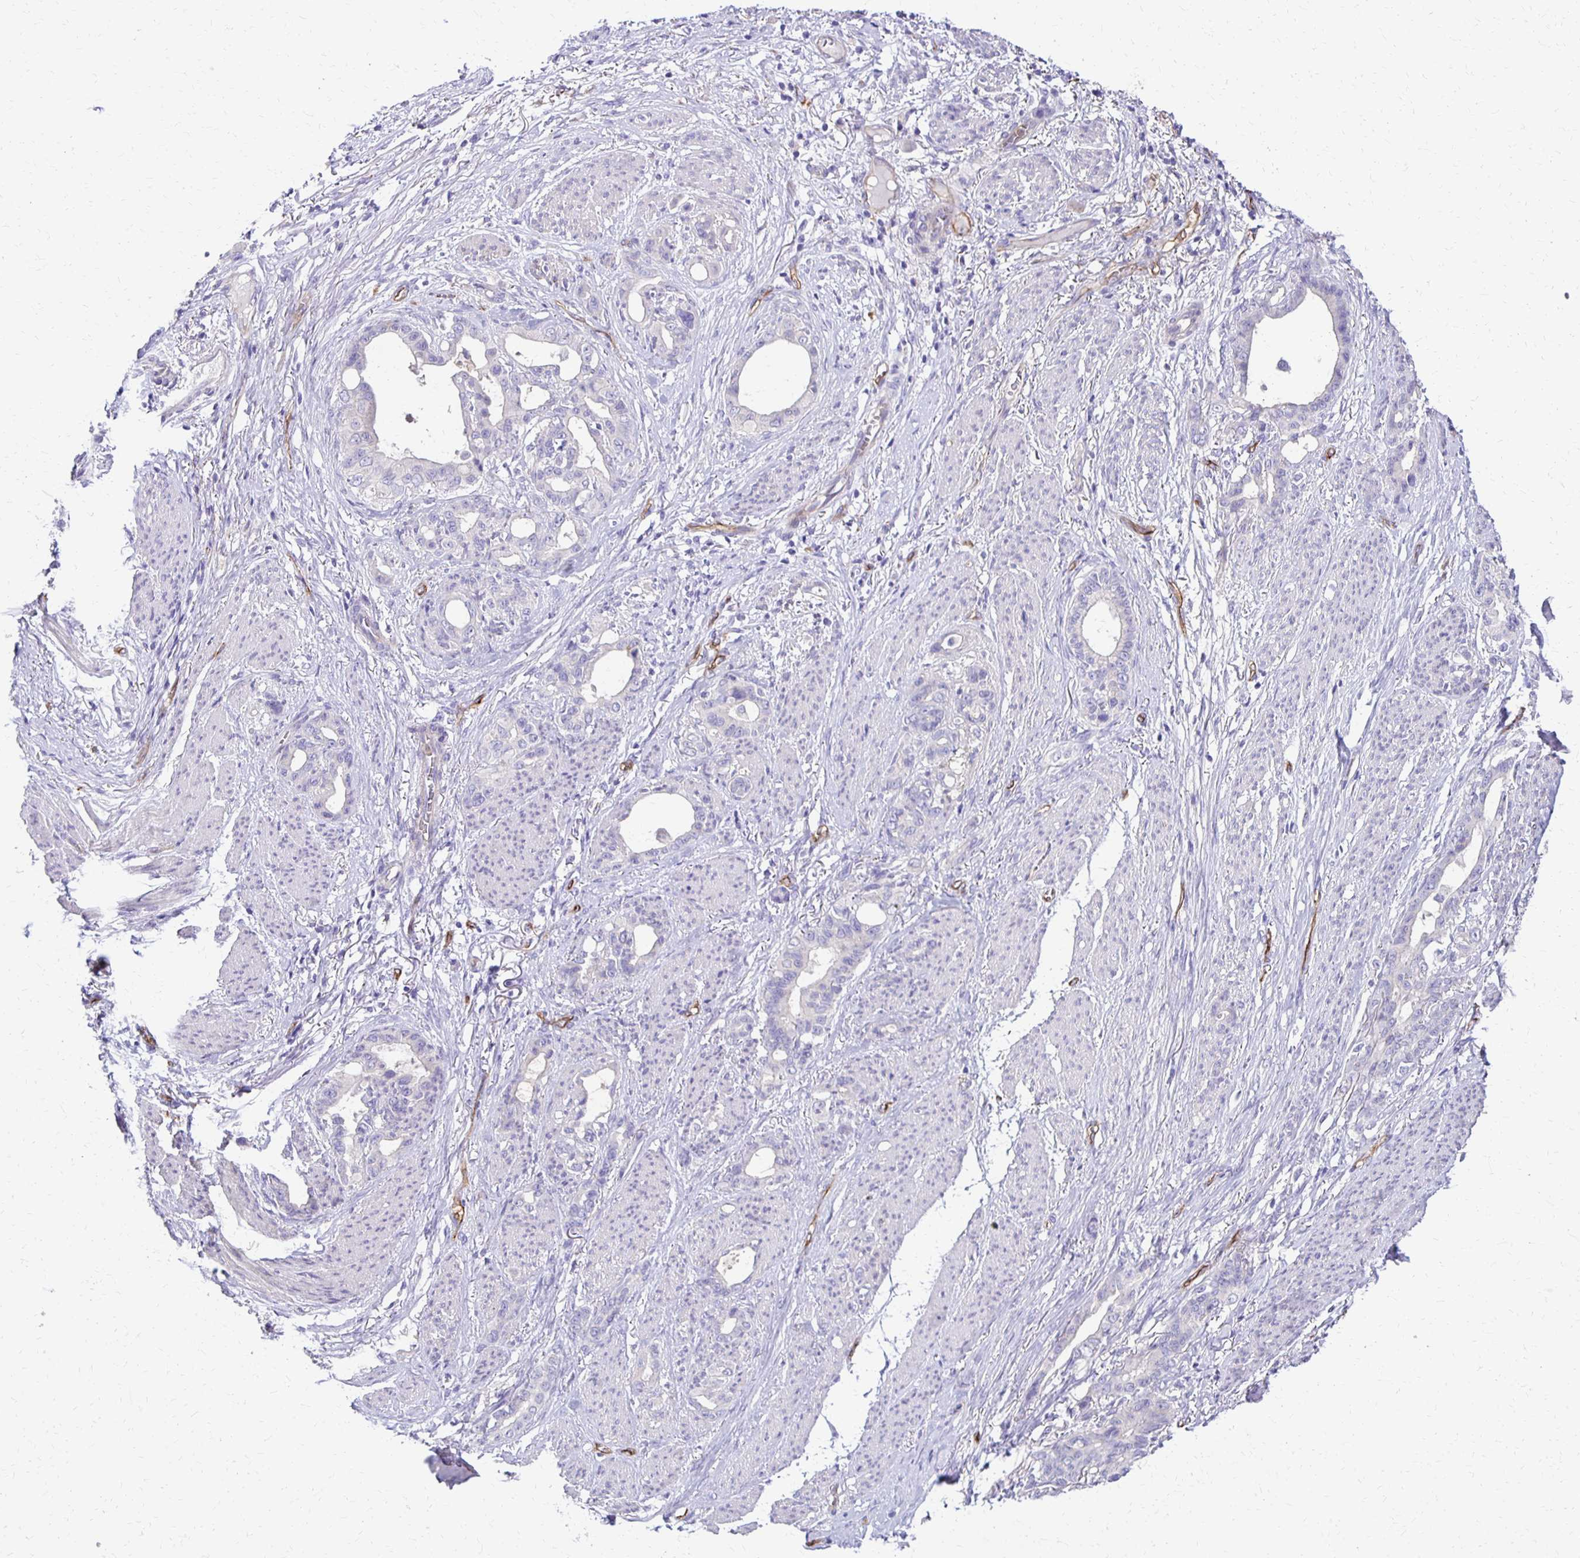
{"staining": {"intensity": "negative", "quantity": "none", "location": "none"}, "tissue": "stomach cancer", "cell_type": "Tumor cells", "image_type": "cancer", "snomed": [{"axis": "morphology", "description": "Normal tissue, NOS"}, {"axis": "morphology", "description": "Adenocarcinoma, NOS"}, {"axis": "topography", "description": "Esophagus"}, {"axis": "topography", "description": "Stomach, upper"}], "caption": "Tumor cells are negative for protein expression in human stomach cancer (adenocarcinoma).", "gene": "TTYH1", "patient": {"sex": "male", "age": 62}}